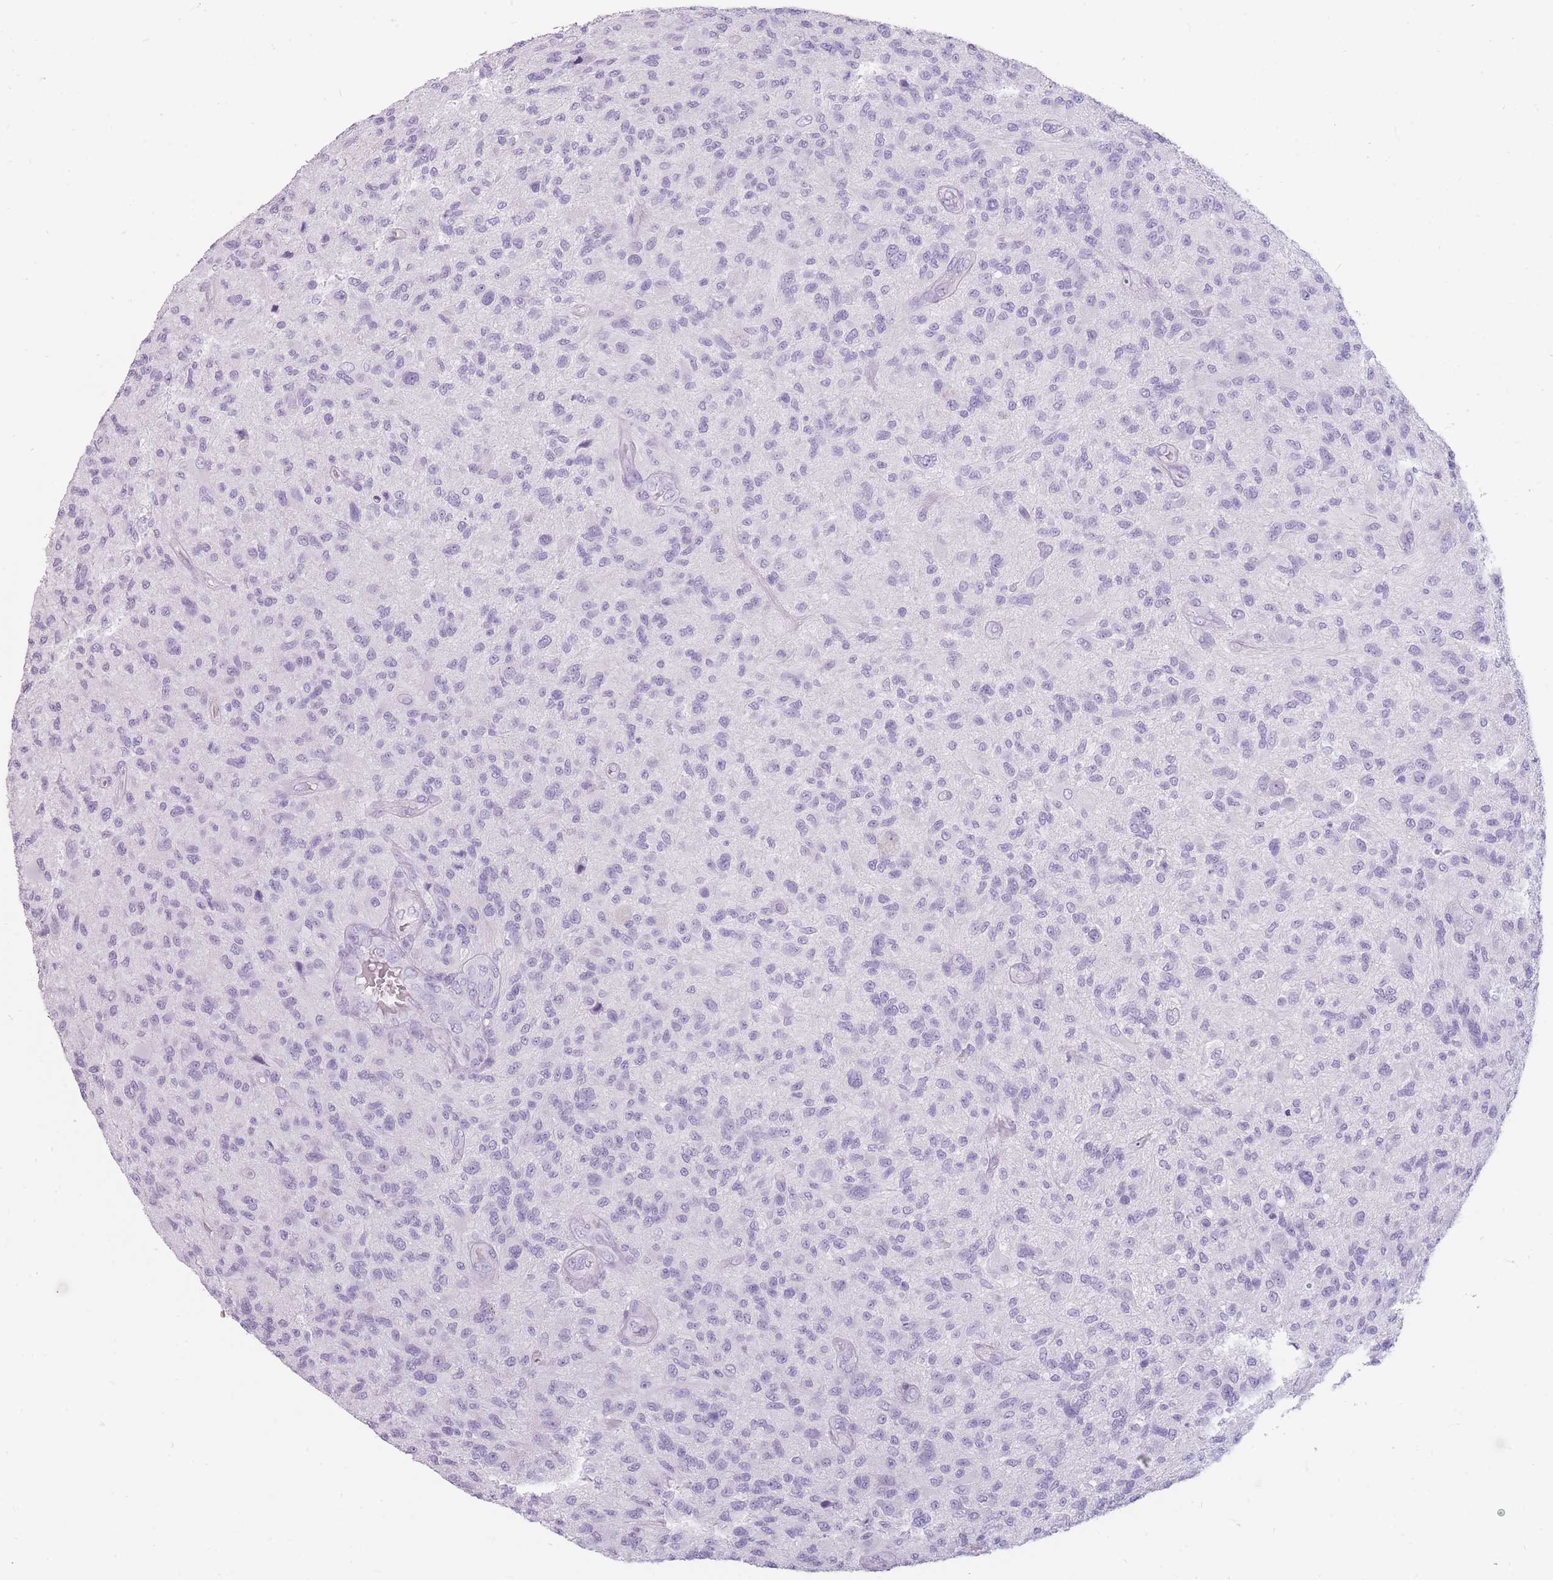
{"staining": {"intensity": "negative", "quantity": "none", "location": "none"}, "tissue": "glioma", "cell_type": "Tumor cells", "image_type": "cancer", "snomed": [{"axis": "morphology", "description": "Glioma, malignant, High grade"}, {"axis": "topography", "description": "Brain"}], "caption": "High power microscopy histopathology image of an immunohistochemistry (IHC) photomicrograph of high-grade glioma (malignant), revealing no significant expression in tumor cells.", "gene": "CCNO", "patient": {"sex": "male", "age": 47}}